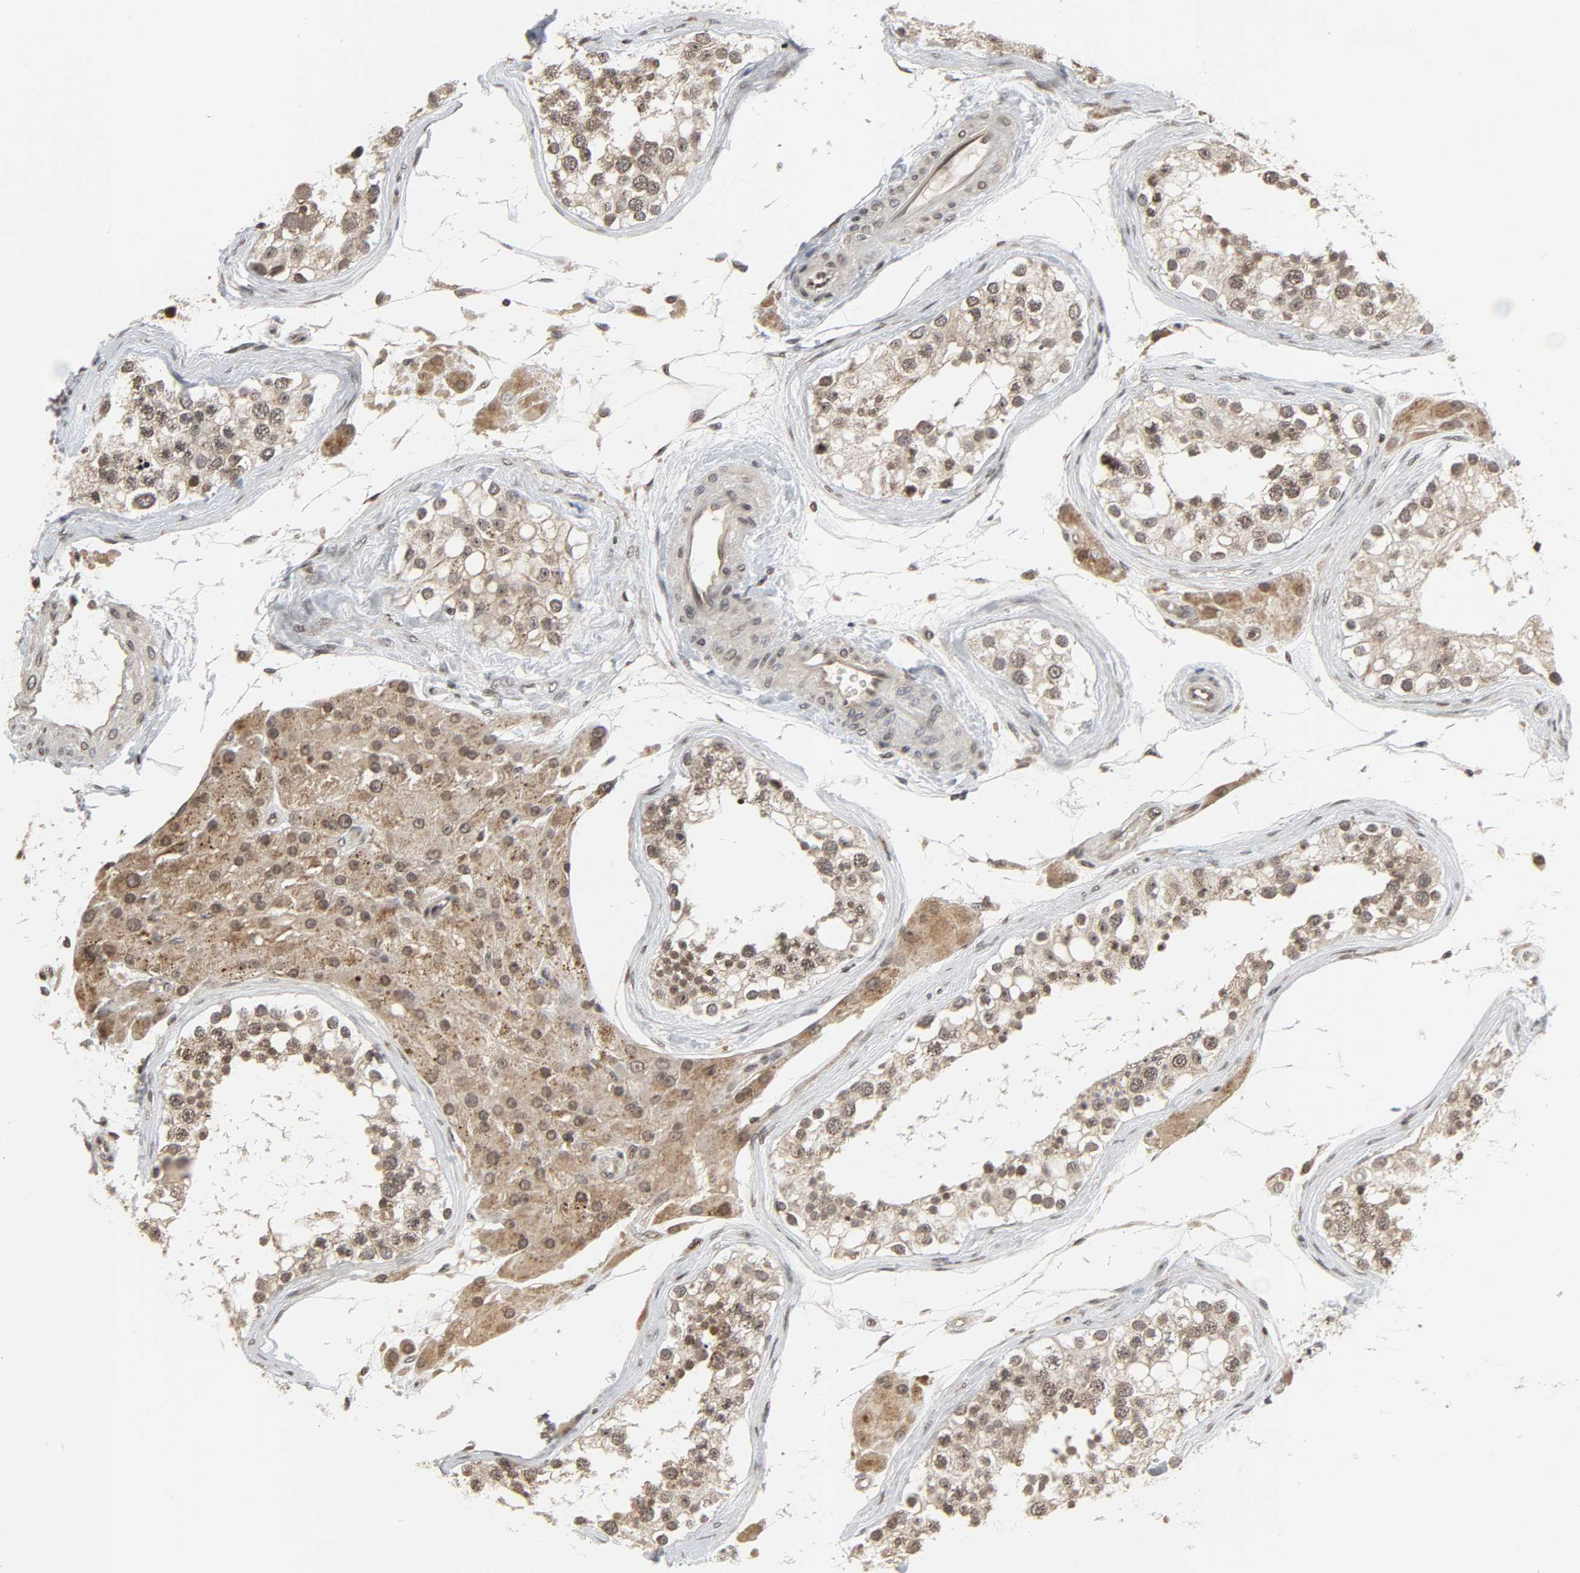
{"staining": {"intensity": "moderate", "quantity": "25%-75%", "location": "nuclear"}, "tissue": "testis", "cell_type": "Cells in seminiferous ducts", "image_type": "normal", "snomed": [{"axis": "morphology", "description": "Normal tissue, NOS"}, {"axis": "topography", "description": "Testis"}], "caption": "A brown stain shows moderate nuclear staining of a protein in cells in seminiferous ducts of normal testis. The staining is performed using DAB brown chromogen to label protein expression. The nuclei are counter-stained blue using hematoxylin.", "gene": "XRCC1", "patient": {"sex": "male", "age": 68}}